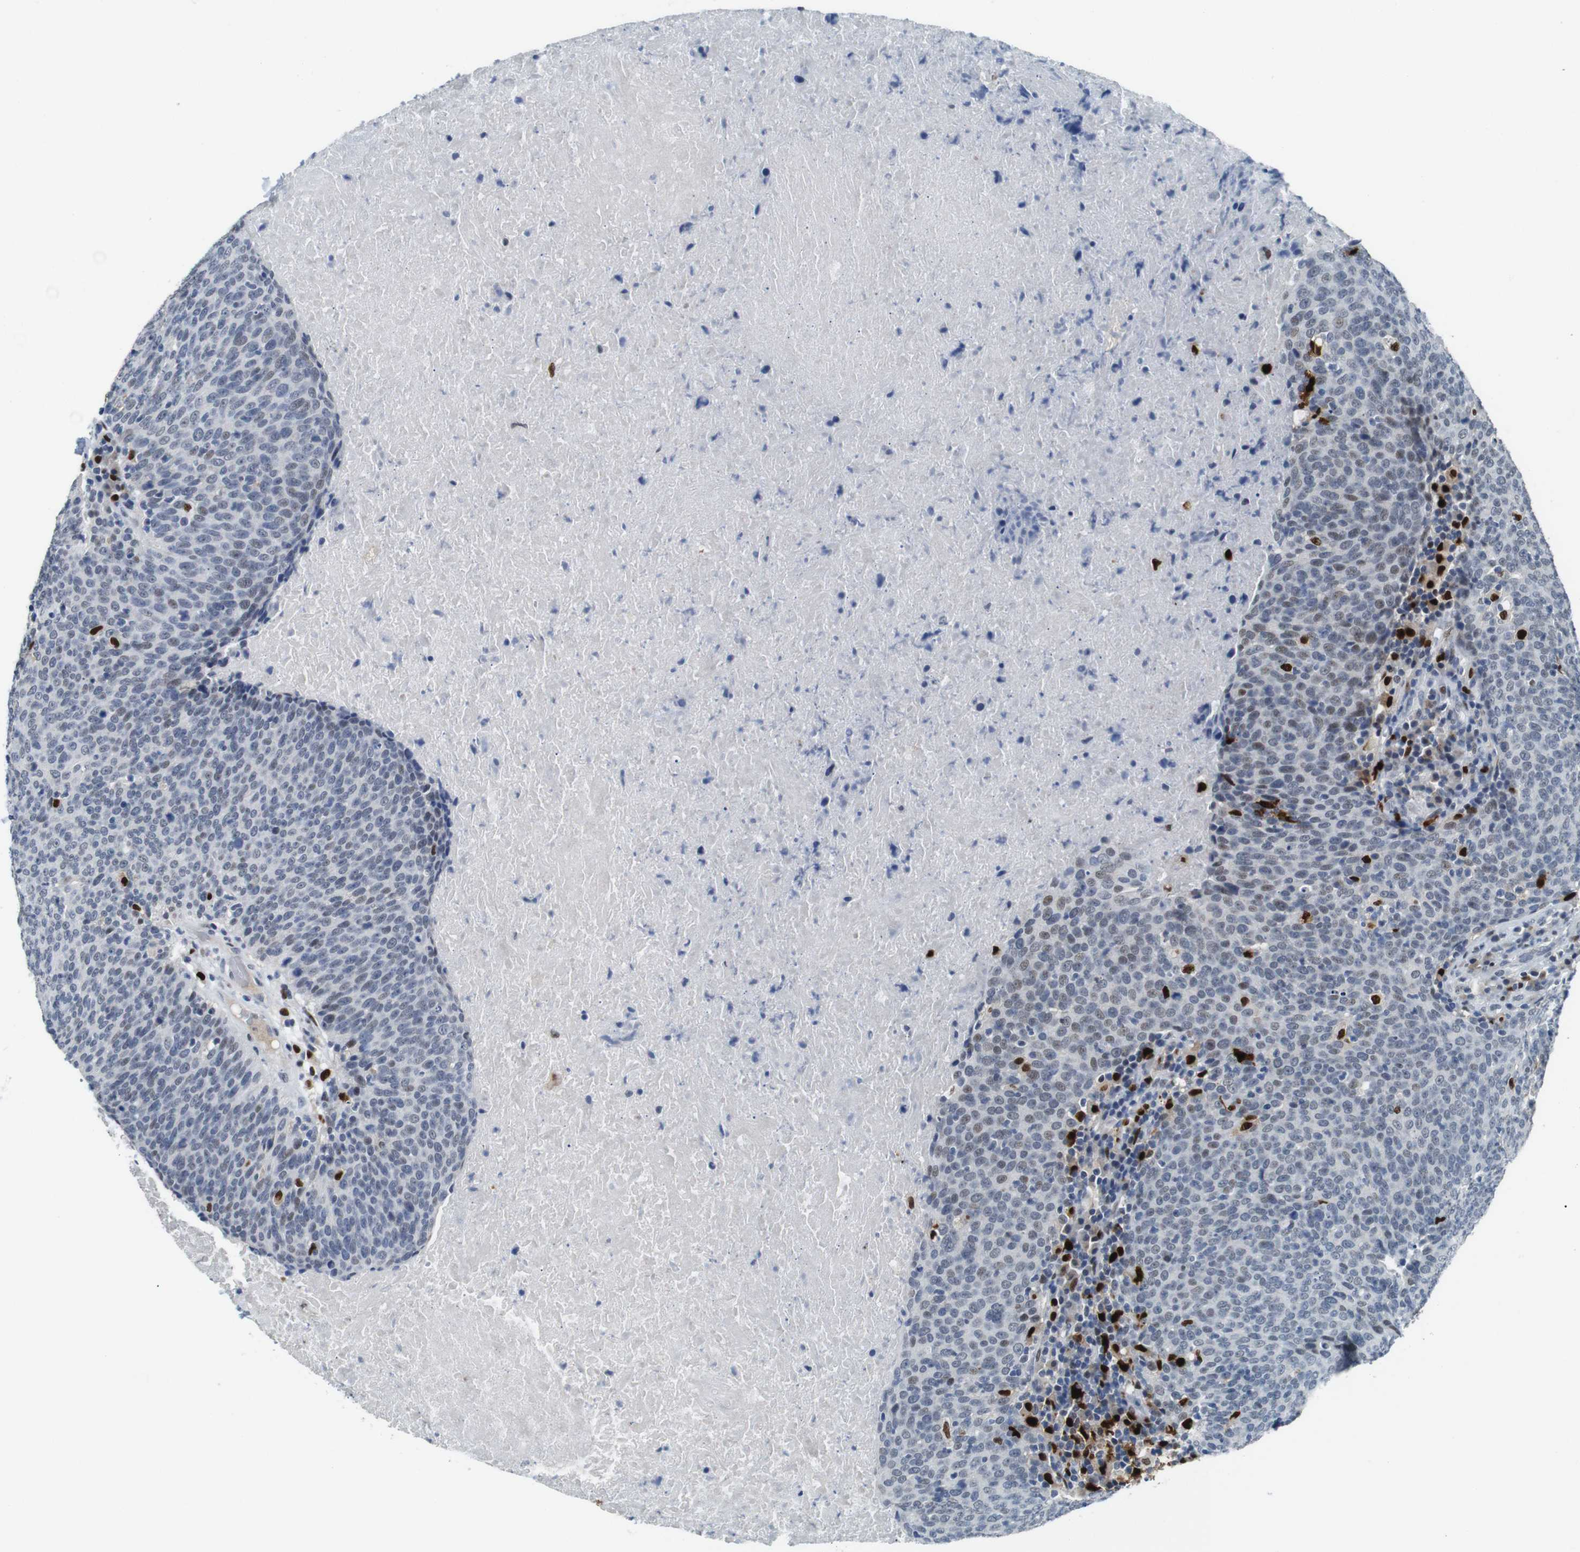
{"staining": {"intensity": "weak", "quantity": "<25%", "location": "nuclear"}, "tissue": "head and neck cancer", "cell_type": "Tumor cells", "image_type": "cancer", "snomed": [{"axis": "morphology", "description": "Squamous cell carcinoma, NOS"}, {"axis": "morphology", "description": "Squamous cell carcinoma, metastatic, NOS"}, {"axis": "topography", "description": "Lymph node"}, {"axis": "topography", "description": "Head-Neck"}], "caption": "Immunohistochemical staining of head and neck cancer (metastatic squamous cell carcinoma) reveals no significant expression in tumor cells.", "gene": "IRF8", "patient": {"sex": "male", "age": 62}}